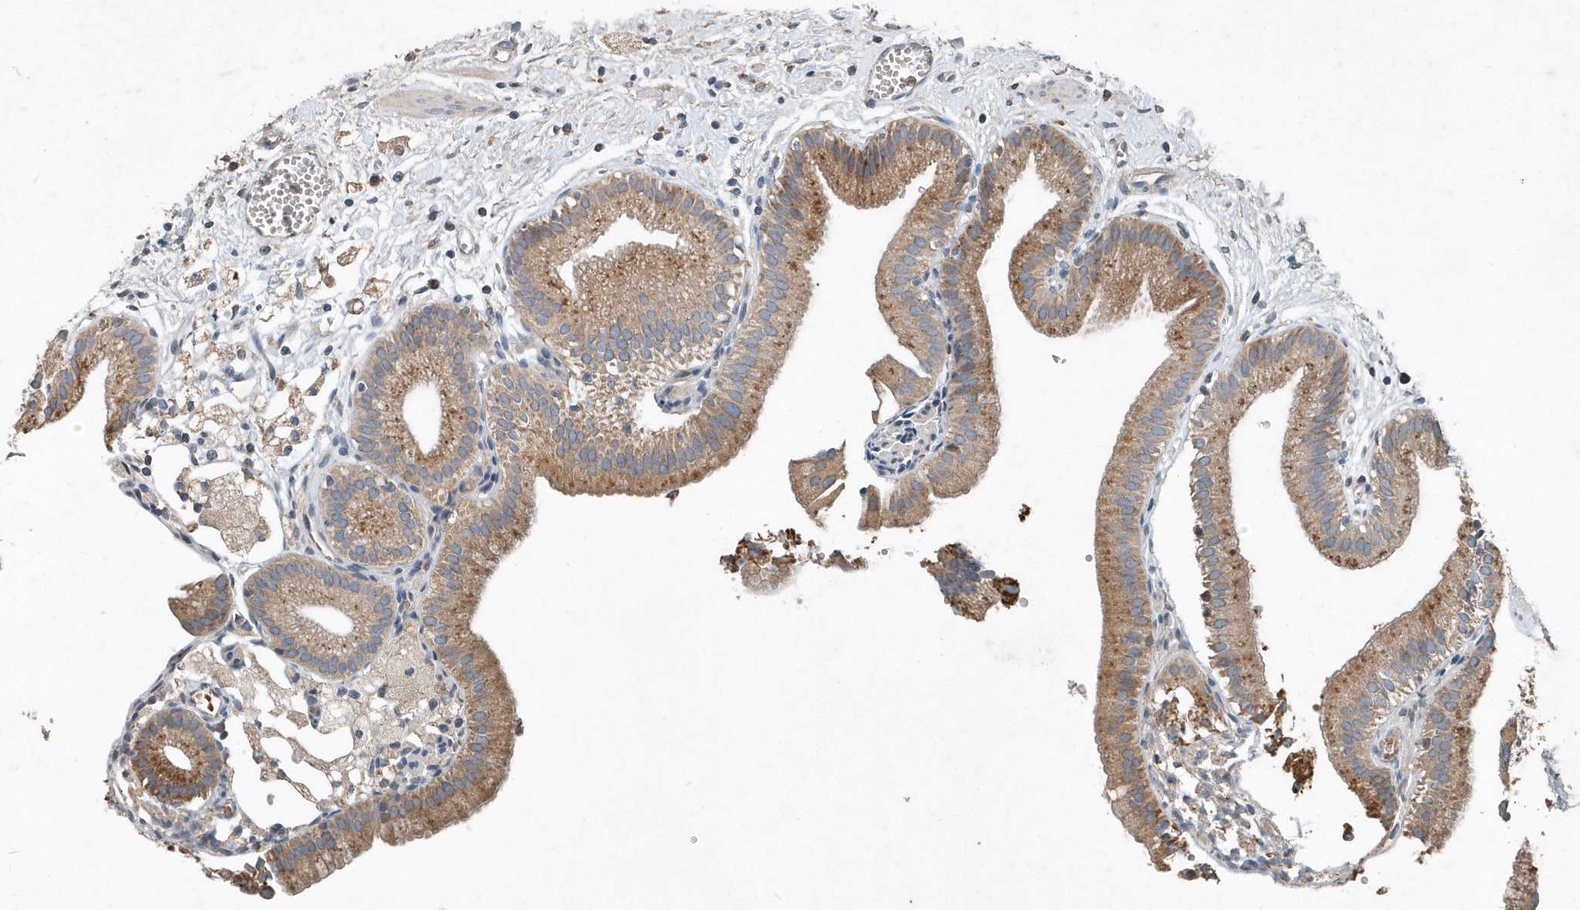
{"staining": {"intensity": "moderate", "quantity": ">75%", "location": "cytoplasmic/membranous"}, "tissue": "gallbladder", "cell_type": "Glandular cells", "image_type": "normal", "snomed": [{"axis": "morphology", "description": "Normal tissue, NOS"}, {"axis": "topography", "description": "Gallbladder"}], "caption": "Human gallbladder stained for a protein (brown) reveals moderate cytoplasmic/membranous positive staining in about >75% of glandular cells.", "gene": "SCFD2", "patient": {"sex": "male", "age": 55}}